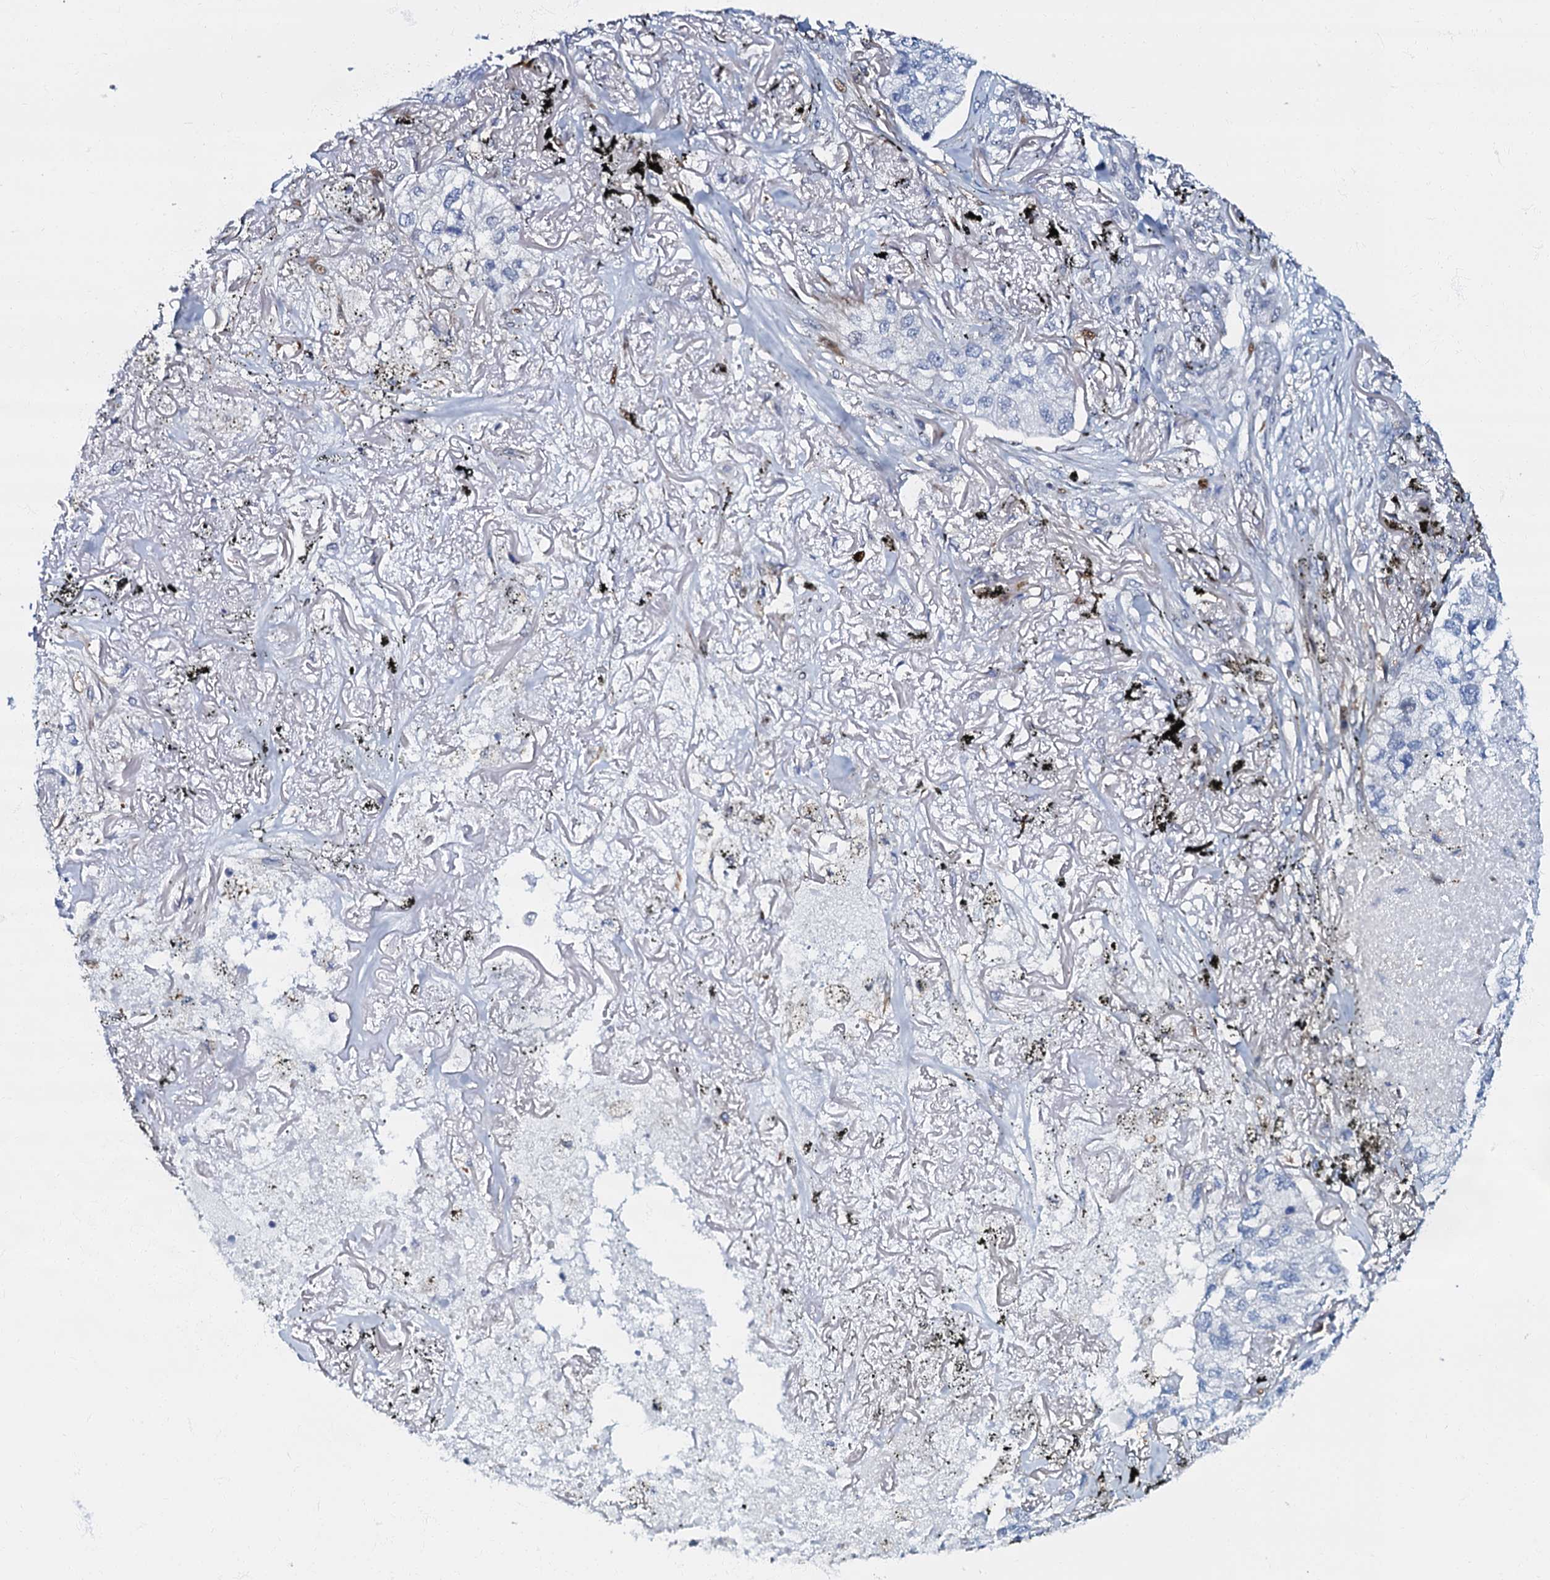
{"staining": {"intensity": "negative", "quantity": "none", "location": "none"}, "tissue": "lung cancer", "cell_type": "Tumor cells", "image_type": "cancer", "snomed": [{"axis": "morphology", "description": "Adenocarcinoma, NOS"}, {"axis": "topography", "description": "Lung"}], "caption": "Micrograph shows no protein positivity in tumor cells of lung adenocarcinoma tissue. The staining is performed using DAB (3,3'-diaminobenzidine) brown chromogen with nuclei counter-stained in using hematoxylin.", "gene": "MFSD5", "patient": {"sex": "male", "age": 65}}